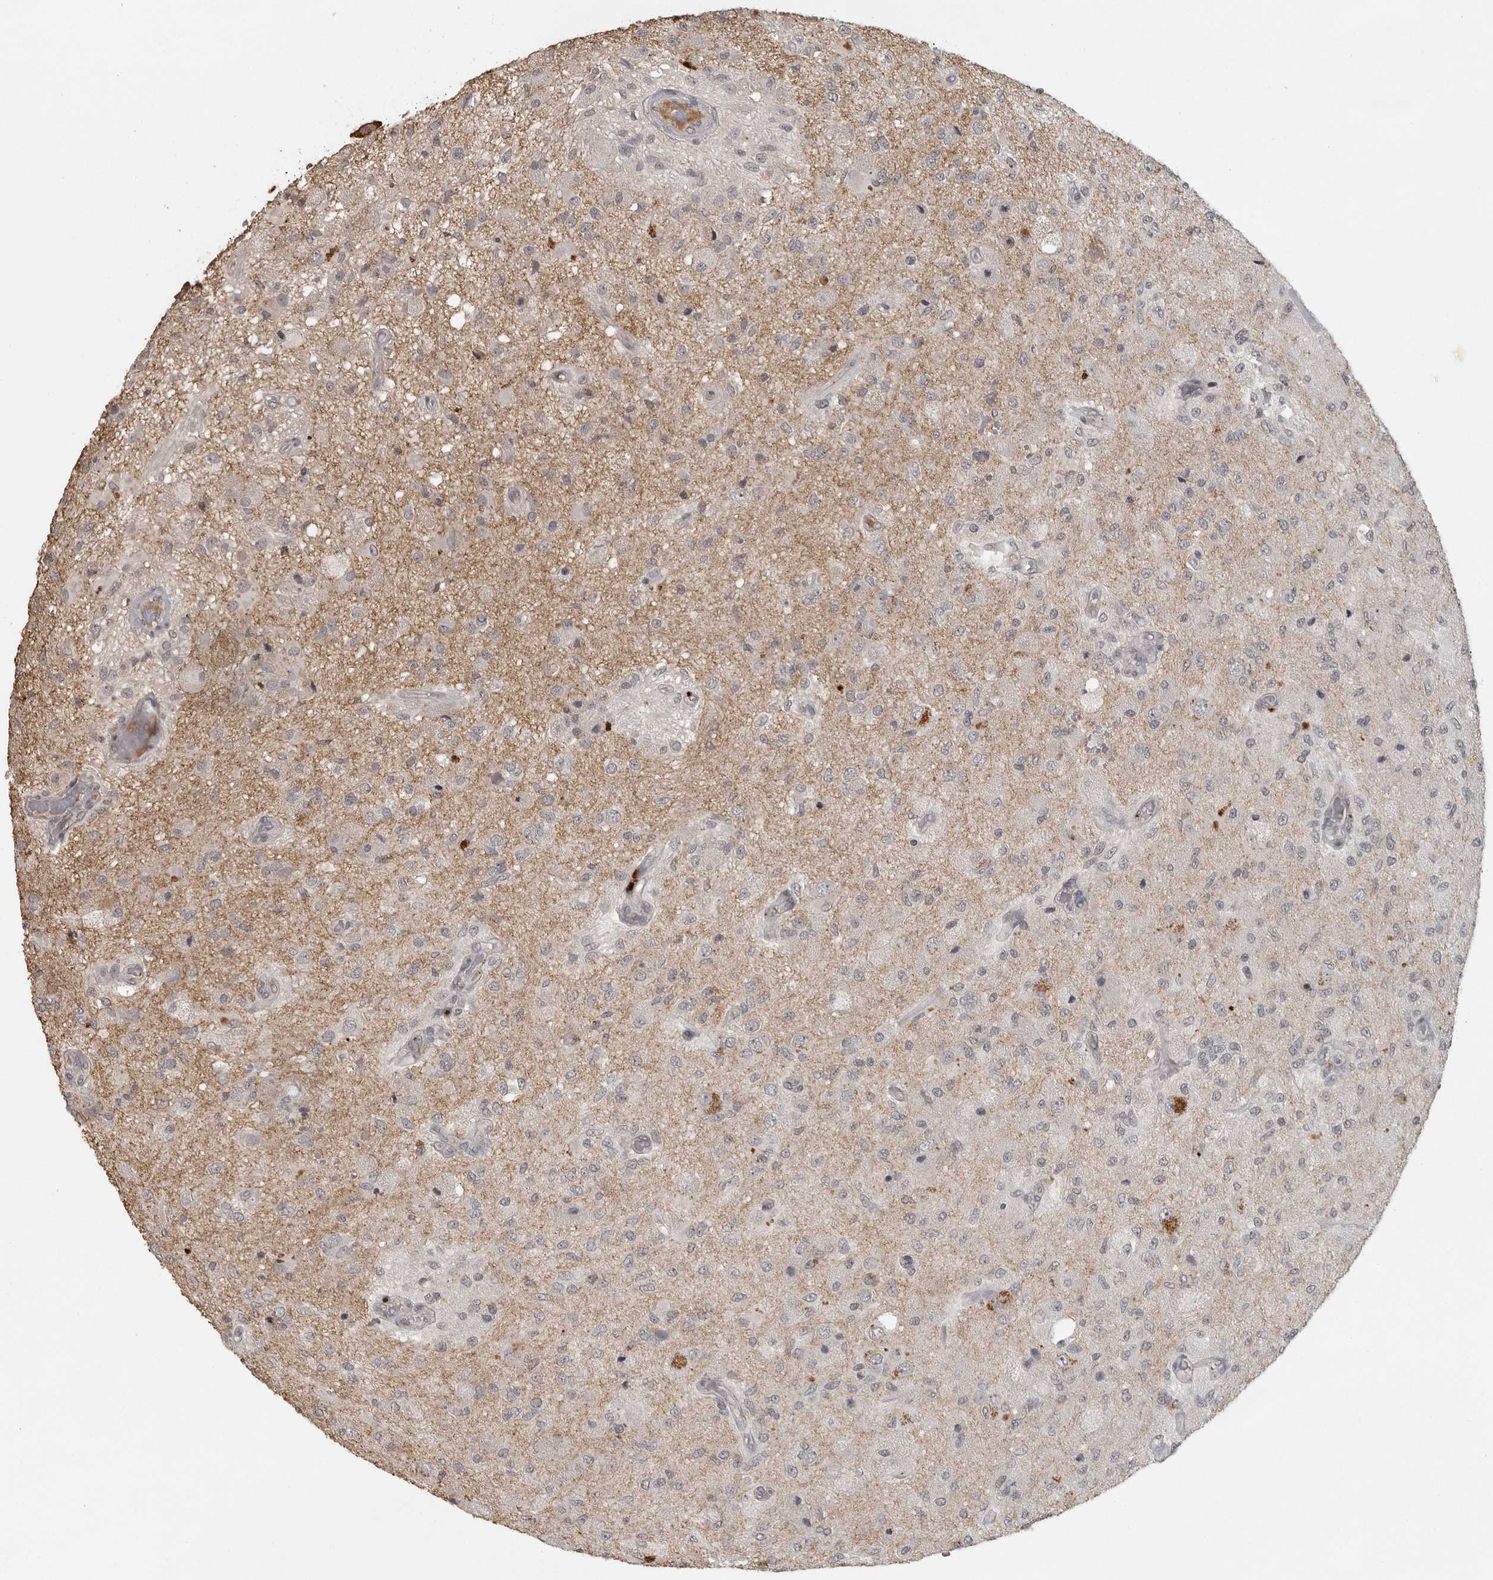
{"staining": {"intensity": "negative", "quantity": "none", "location": "none"}, "tissue": "glioma", "cell_type": "Tumor cells", "image_type": "cancer", "snomed": [{"axis": "morphology", "description": "Normal tissue, NOS"}, {"axis": "morphology", "description": "Glioma, malignant, High grade"}, {"axis": "topography", "description": "Cerebral cortex"}], "caption": "Tumor cells show no significant protein positivity in malignant glioma (high-grade).", "gene": "CTF1", "patient": {"sex": "male", "age": 77}}